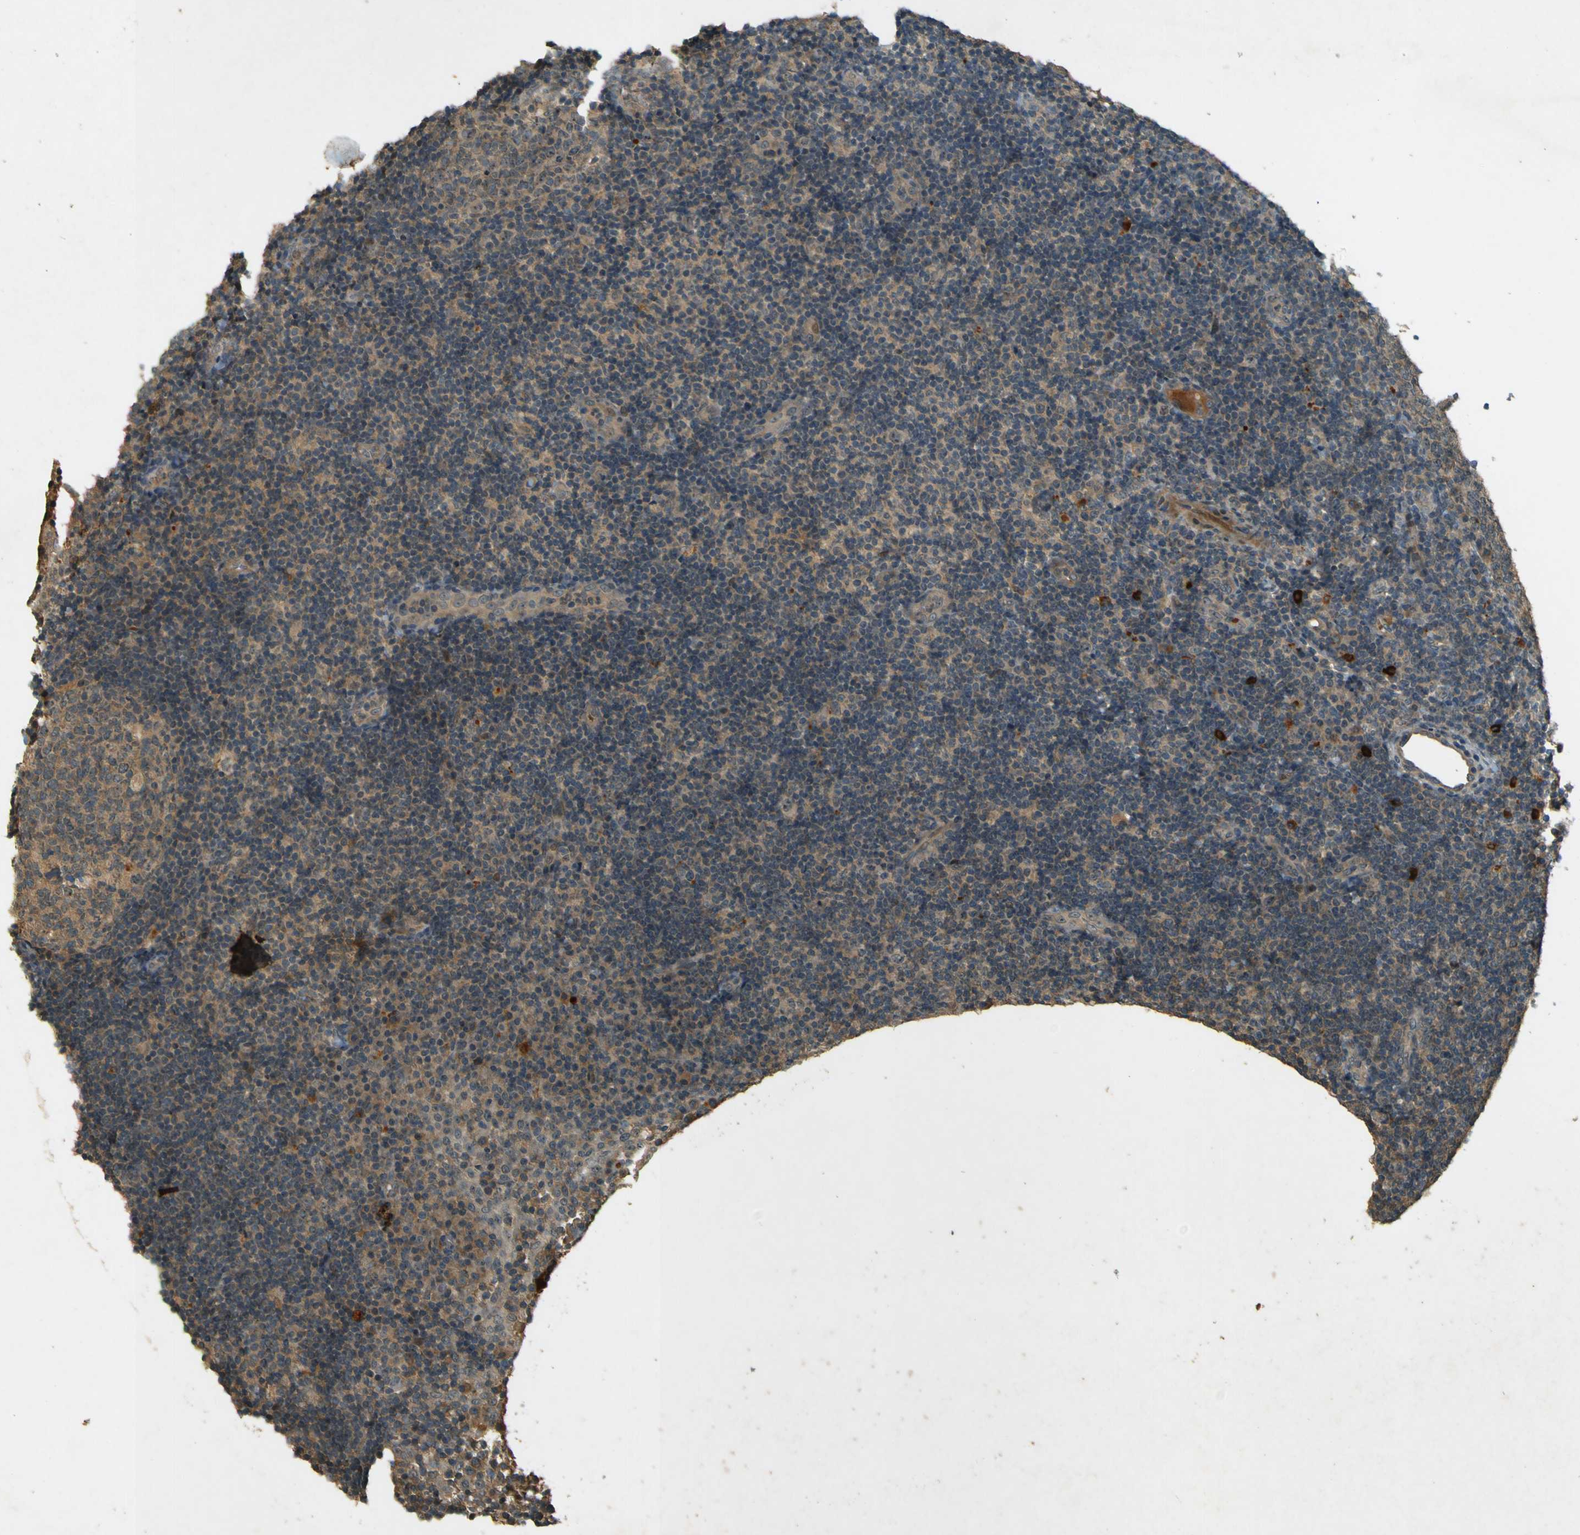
{"staining": {"intensity": "weak", "quantity": ">75%", "location": "cytoplasmic/membranous"}, "tissue": "tonsil", "cell_type": "Germinal center cells", "image_type": "normal", "snomed": [{"axis": "morphology", "description": "Normal tissue, NOS"}, {"axis": "topography", "description": "Tonsil"}], "caption": "IHC micrograph of benign human tonsil stained for a protein (brown), which reveals low levels of weak cytoplasmic/membranous positivity in approximately >75% of germinal center cells.", "gene": "MPDZ", "patient": {"sex": "female", "age": 40}}